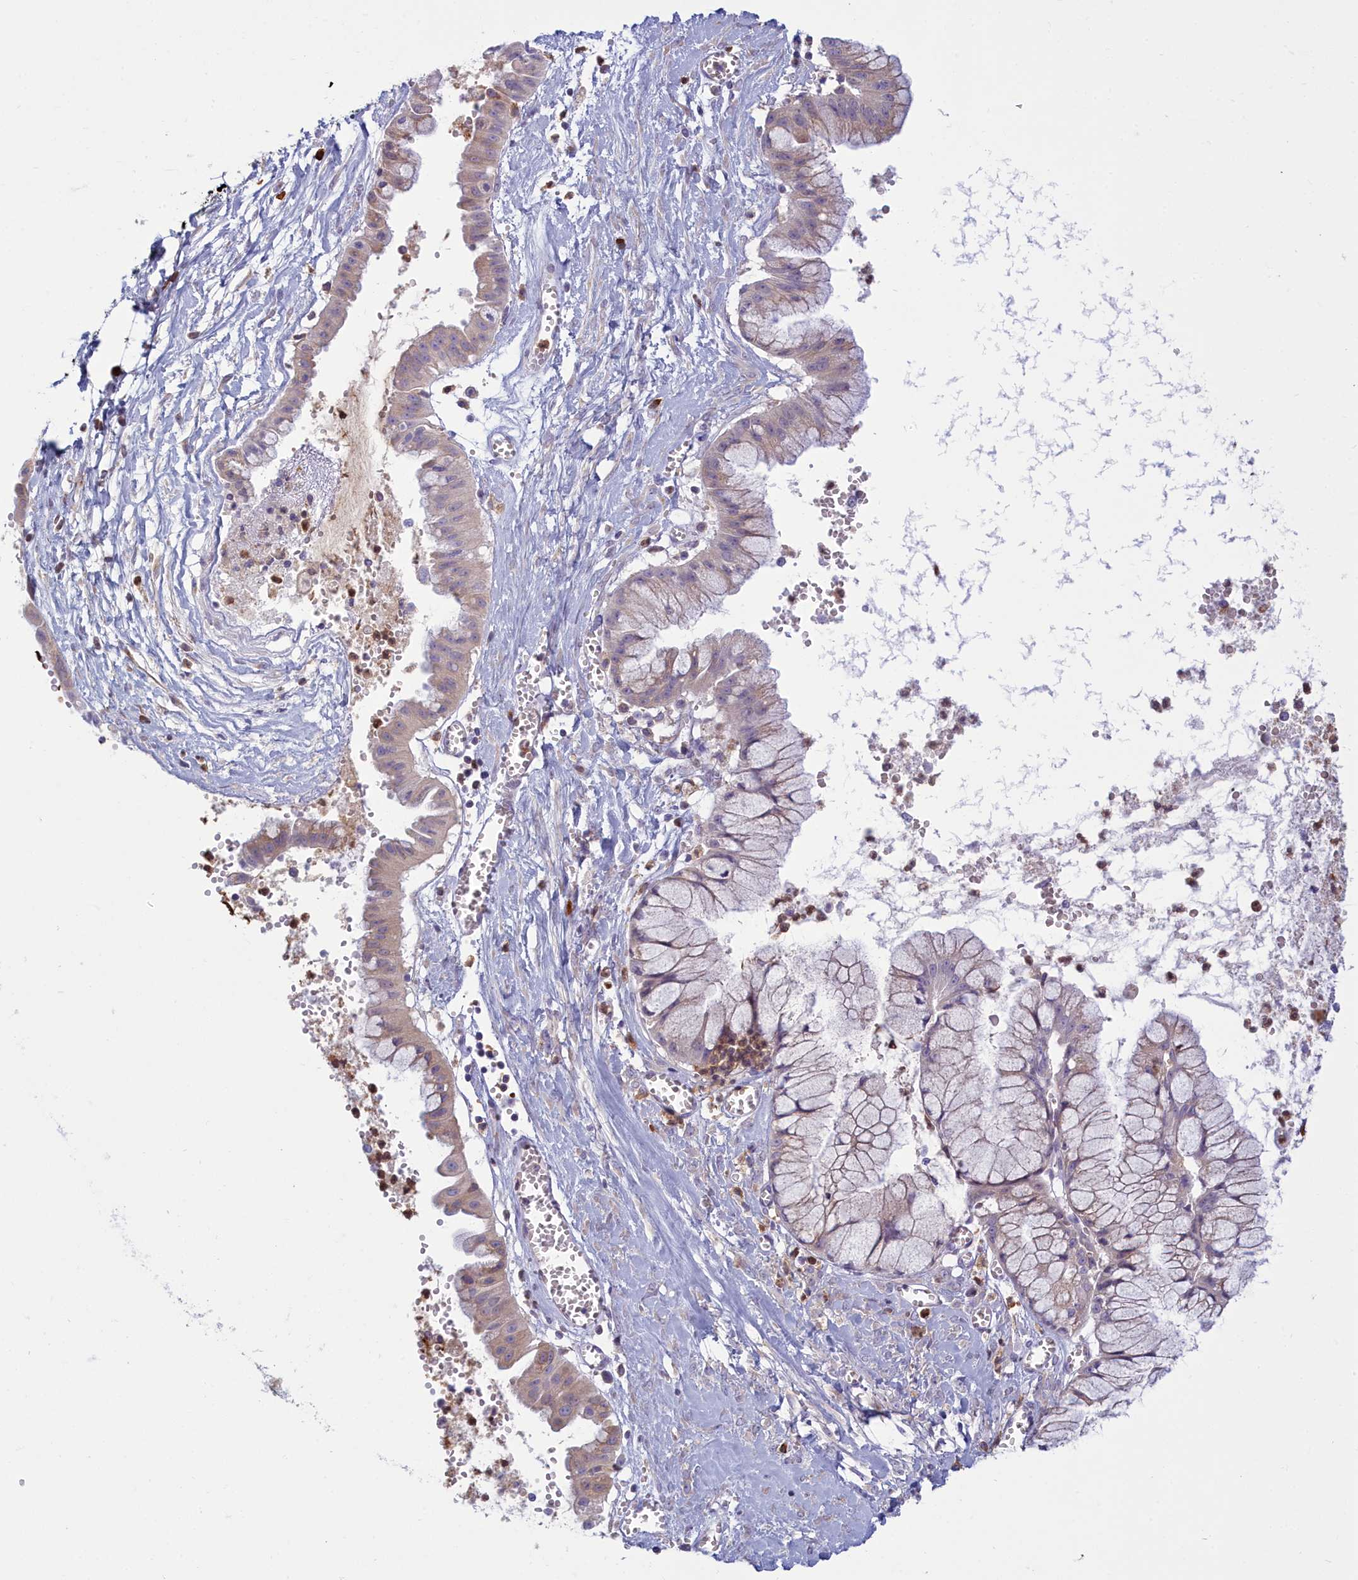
{"staining": {"intensity": "weak", "quantity": "25%-75%", "location": "cytoplasmic/membranous"}, "tissue": "ovarian cancer", "cell_type": "Tumor cells", "image_type": "cancer", "snomed": [{"axis": "morphology", "description": "Cystadenocarcinoma, mucinous, NOS"}, {"axis": "topography", "description": "Ovary"}], "caption": "Weak cytoplasmic/membranous staining for a protein is identified in approximately 25%-75% of tumor cells of ovarian cancer (mucinous cystadenocarcinoma) using immunohistochemistry (IHC).", "gene": "HM13", "patient": {"sex": "female", "age": 70}}